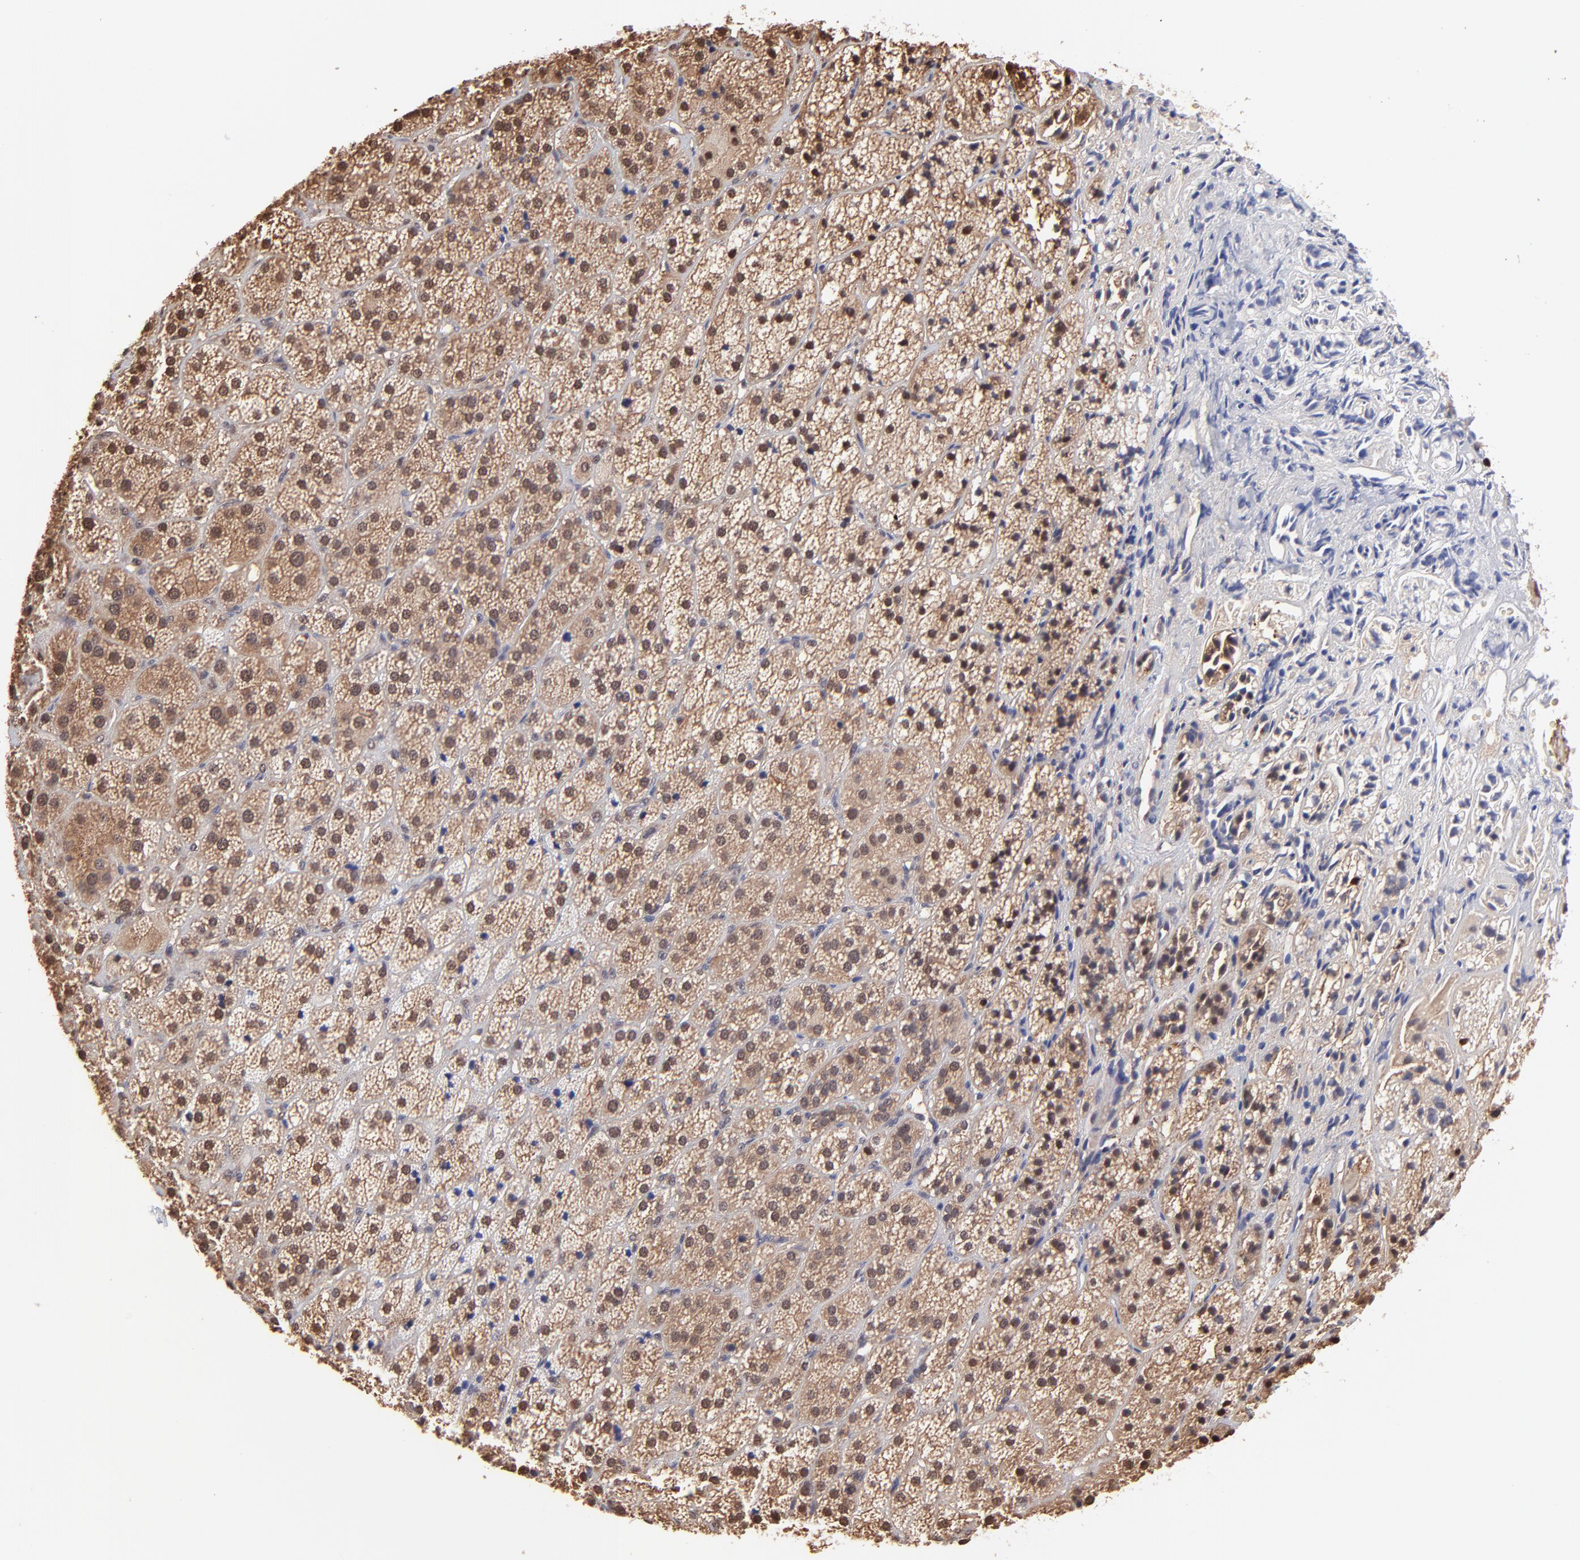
{"staining": {"intensity": "moderate", "quantity": ">75%", "location": "cytoplasmic/membranous,nuclear"}, "tissue": "adrenal gland", "cell_type": "Glandular cells", "image_type": "normal", "snomed": [{"axis": "morphology", "description": "Normal tissue, NOS"}, {"axis": "topography", "description": "Adrenal gland"}], "caption": "Benign adrenal gland was stained to show a protein in brown. There is medium levels of moderate cytoplasmic/membranous,nuclear staining in about >75% of glandular cells. (Stains: DAB in brown, nuclei in blue, Microscopy: brightfield microscopy at high magnification).", "gene": "PSMA6", "patient": {"sex": "female", "age": 71}}